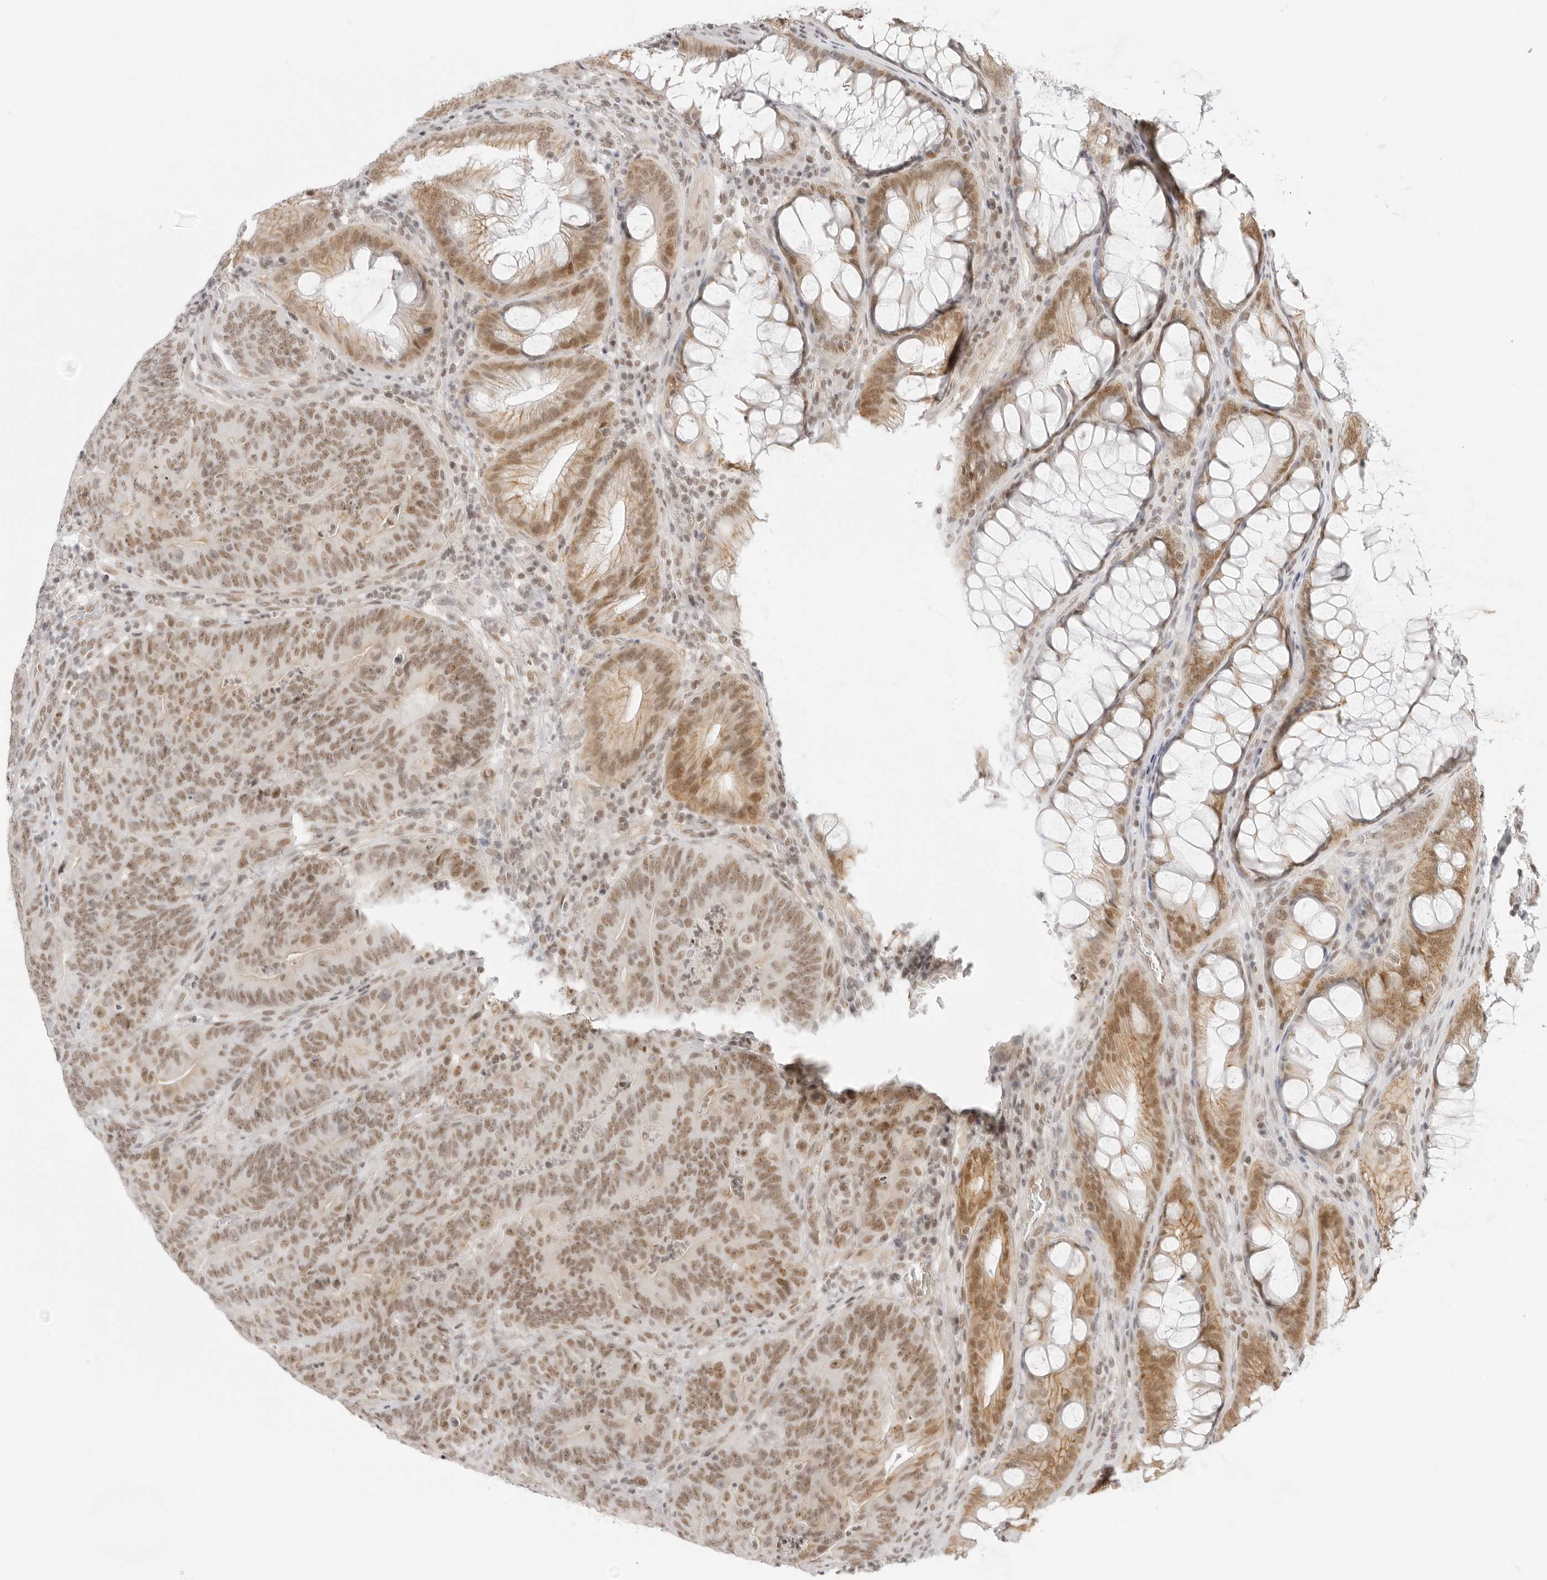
{"staining": {"intensity": "moderate", "quantity": ">75%", "location": "cytoplasmic/membranous,nuclear"}, "tissue": "colorectal cancer", "cell_type": "Tumor cells", "image_type": "cancer", "snomed": [{"axis": "morphology", "description": "Normal tissue, NOS"}, {"axis": "topography", "description": "Colon"}], "caption": "The histopathology image shows immunohistochemical staining of colorectal cancer. There is moderate cytoplasmic/membranous and nuclear staining is seen in about >75% of tumor cells.", "gene": "TCIM", "patient": {"sex": "female", "age": 82}}